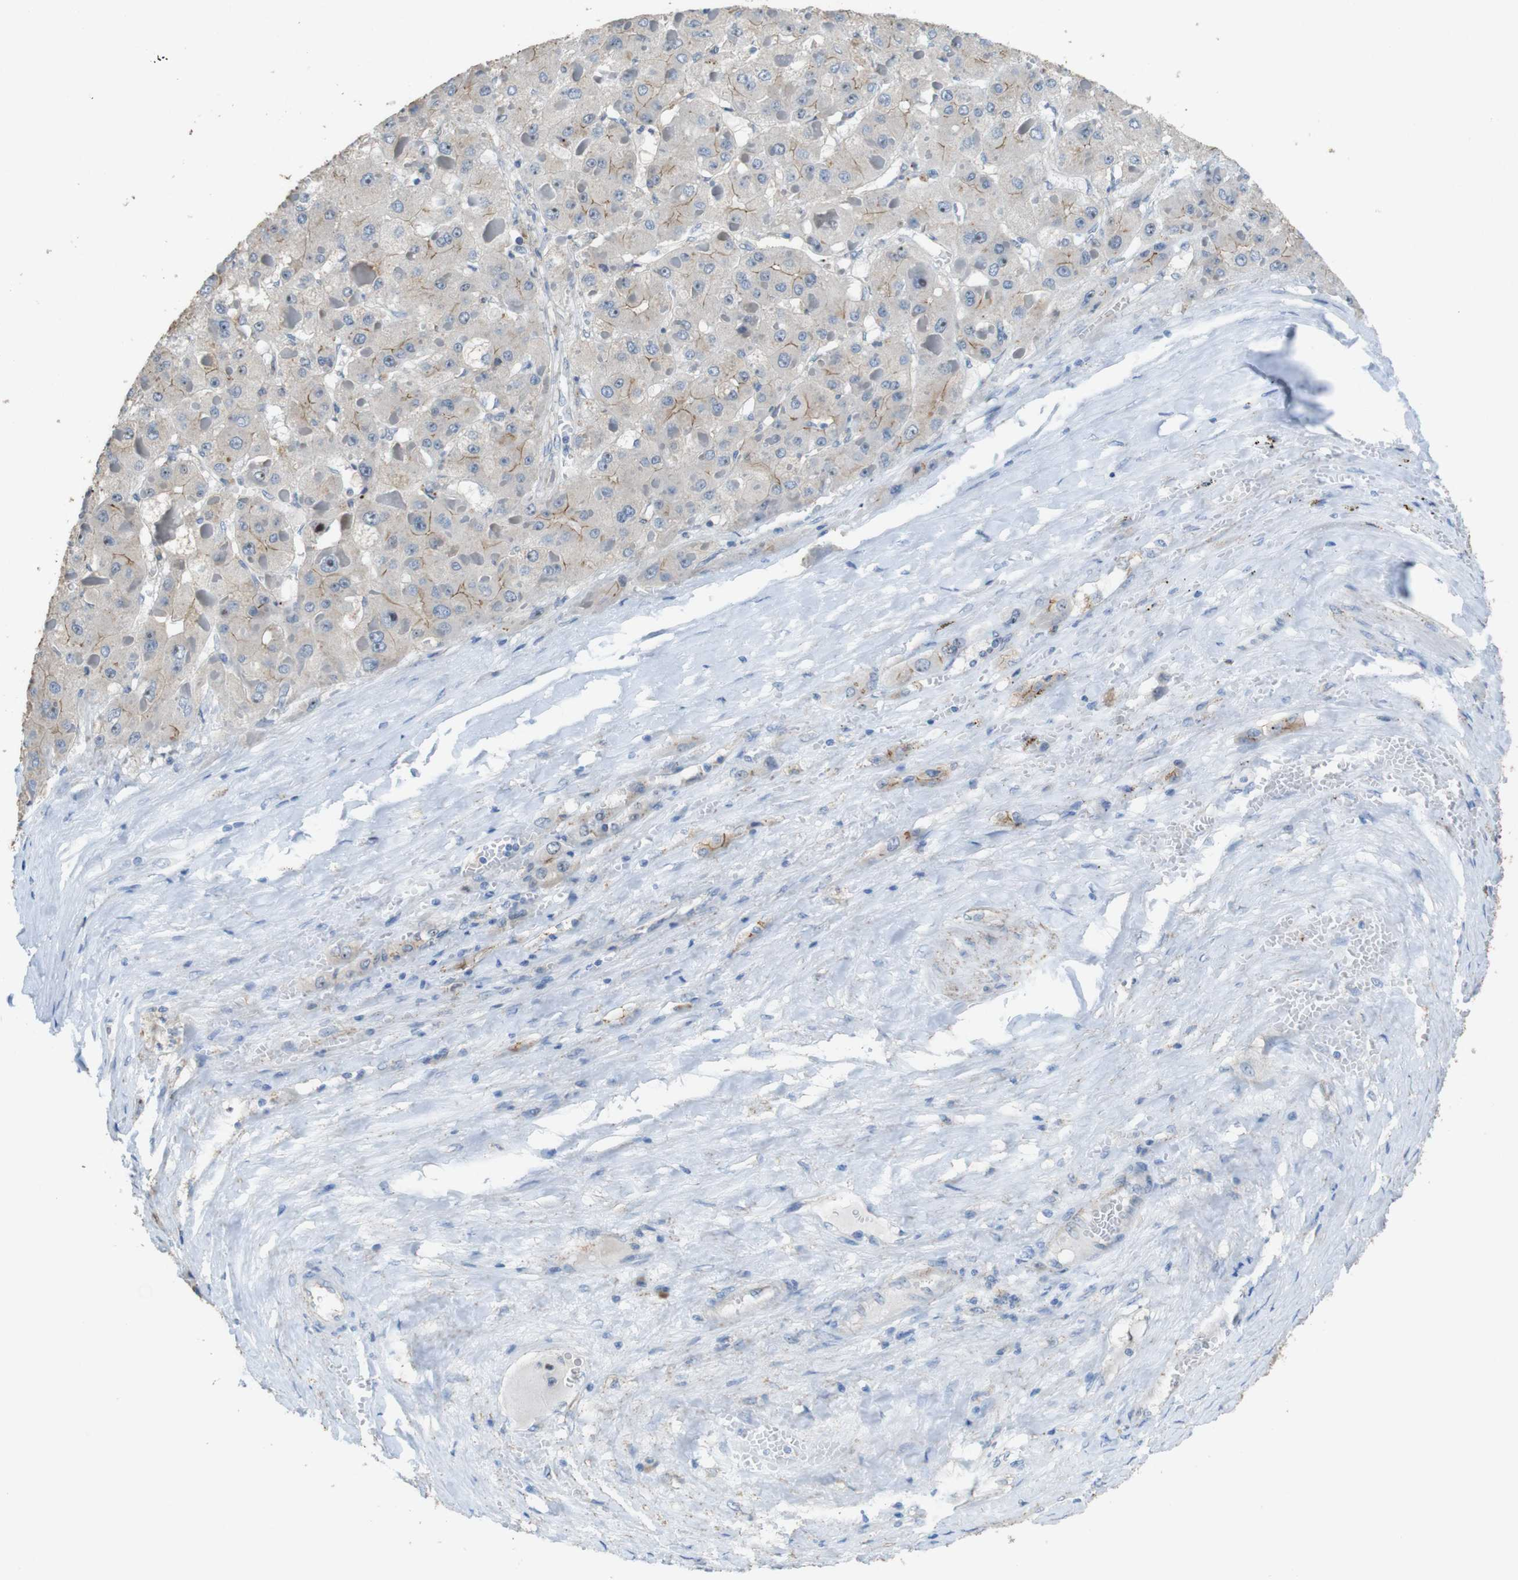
{"staining": {"intensity": "weak", "quantity": "25%-75%", "location": "cytoplasmic/membranous"}, "tissue": "liver cancer", "cell_type": "Tumor cells", "image_type": "cancer", "snomed": [{"axis": "morphology", "description": "Carcinoma, Hepatocellular, NOS"}, {"axis": "topography", "description": "Liver"}], "caption": "Protein positivity by IHC shows weak cytoplasmic/membranous positivity in approximately 25%-75% of tumor cells in liver cancer.", "gene": "TJP3", "patient": {"sex": "female", "age": 73}}